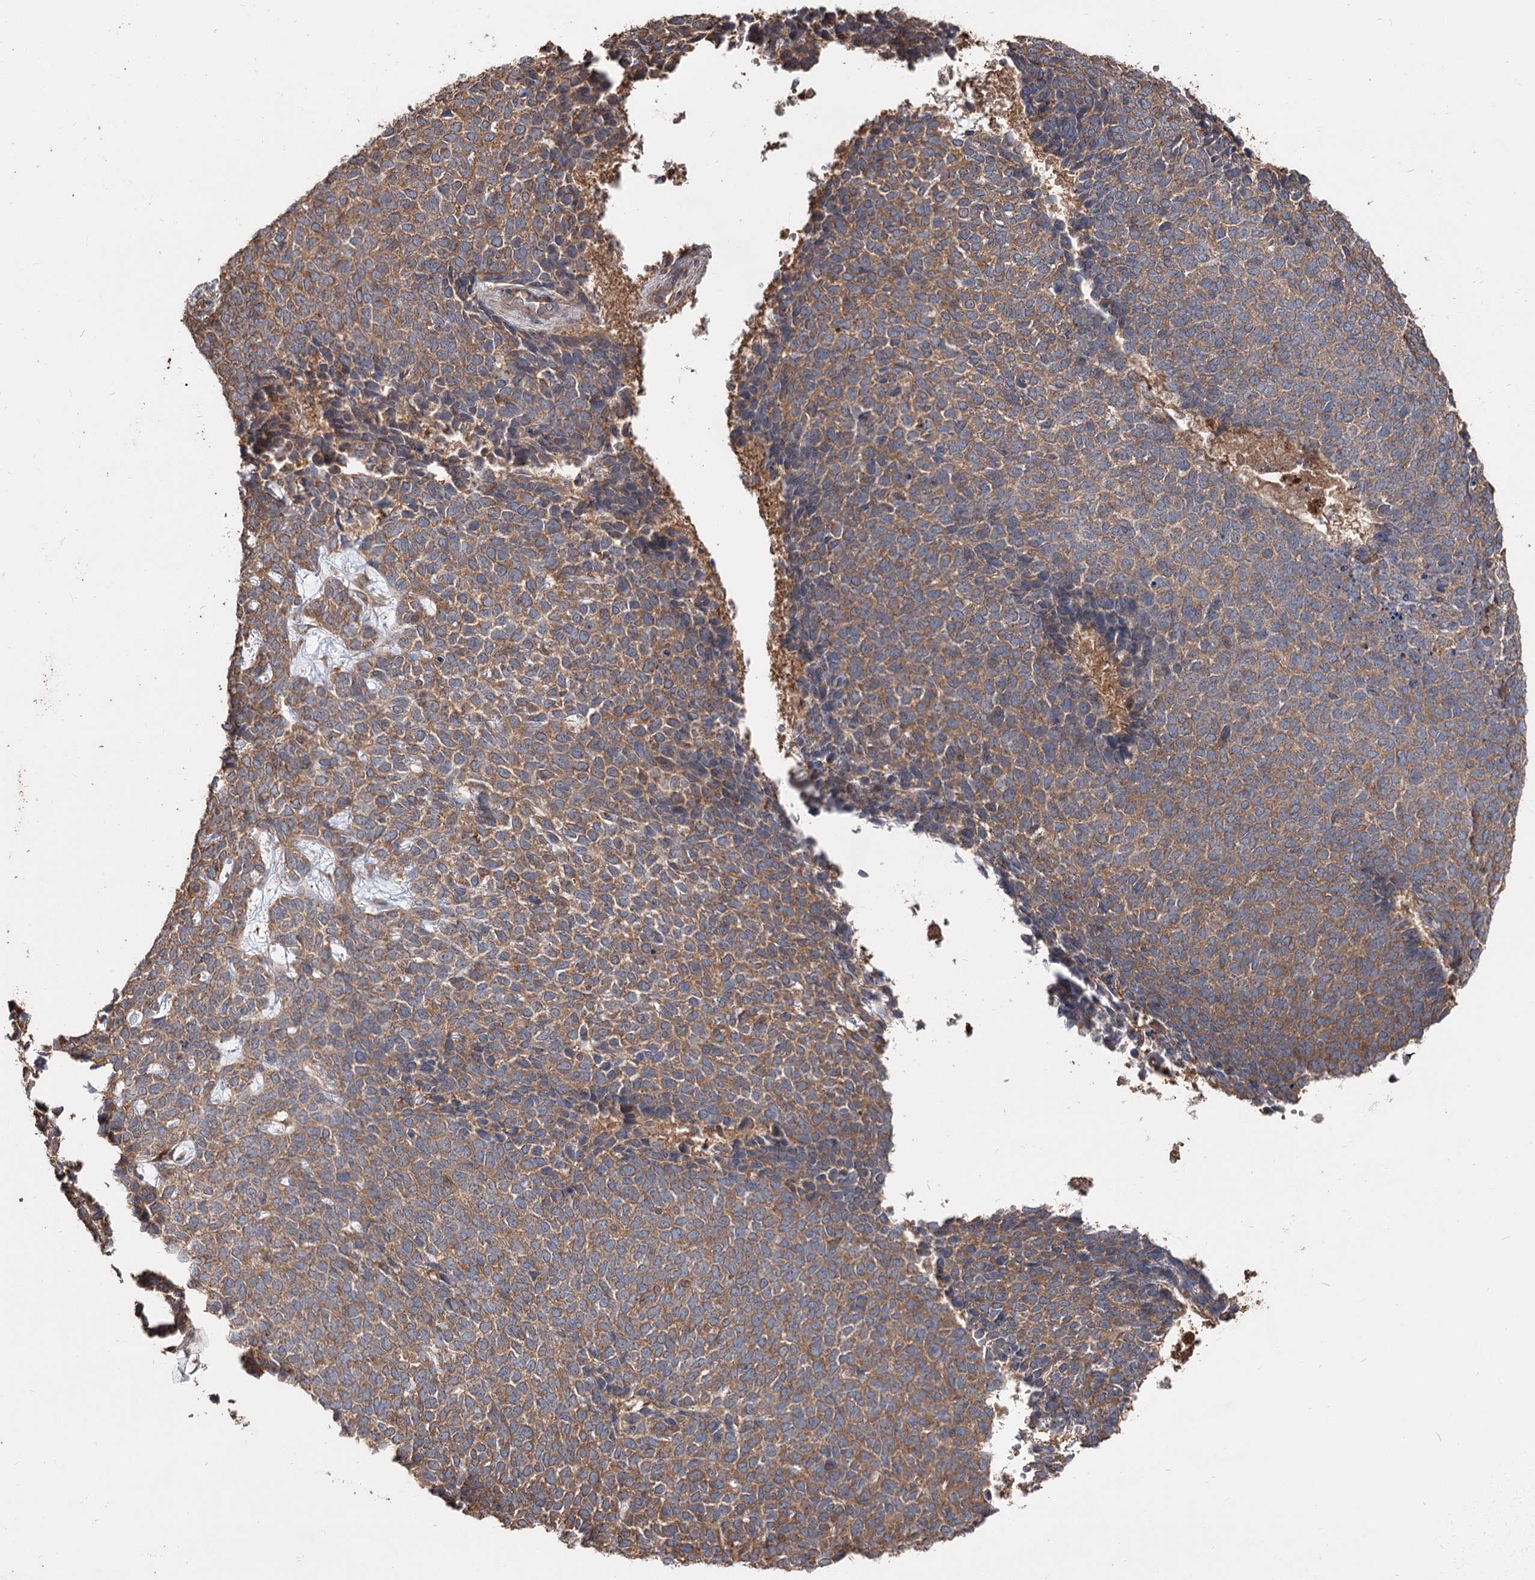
{"staining": {"intensity": "moderate", "quantity": ">75%", "location": "cytoplasmic/membranous"}, "tissue": "skin cancer", "cell_type": "Tumor cells", "image_type": "cancer", "snomed": [{"axis": "morphology", "description": "Basal cell carcinoma"}, {"axis": "topography", "description": "Skin"}], "caption": "This is a histology image of IHC staining of basal cell carcinoma (skin), which shows moderate expression in the cytoplasmic/membranous of tumor cells.", "gene": "SPART", "patient": {"sex": "female", "age": 84}}